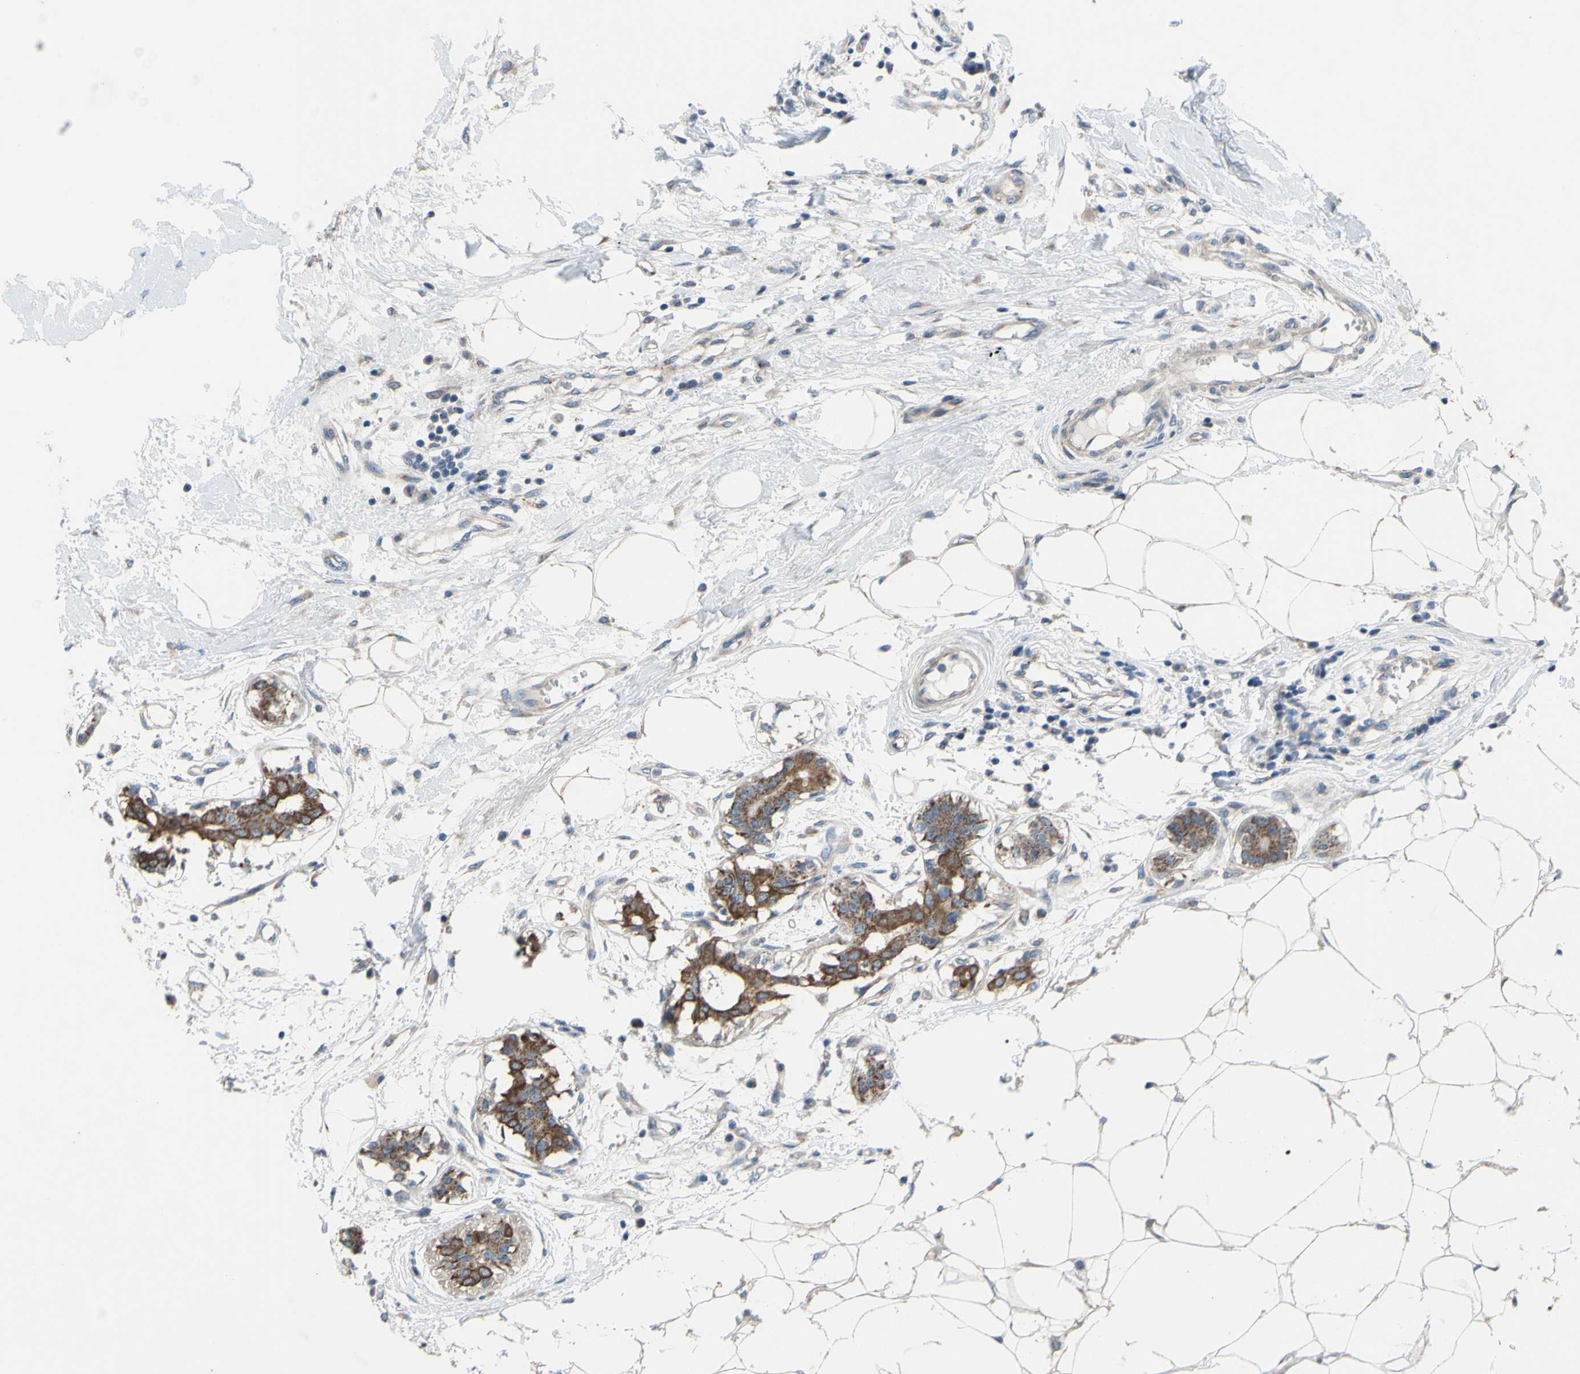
{"staining": {"intensity": "strong", "quantity": ">75%", "location": "cytoplasmic/membranous"}, "tissue": "breast cancer", "cell_type": "Tumor cells", "image_type": "cancer", "snomed": [{"axis": "morphology", "description": "Duct carcinoma"}, {"axis": "topography", "description": "Breast"}], "caption": "Breast cancer stained with a protein marker exhibits strong staining in tumor cells.", "gene": "GRAMD2B", "patient": {"sex": "female", "age": 40}}